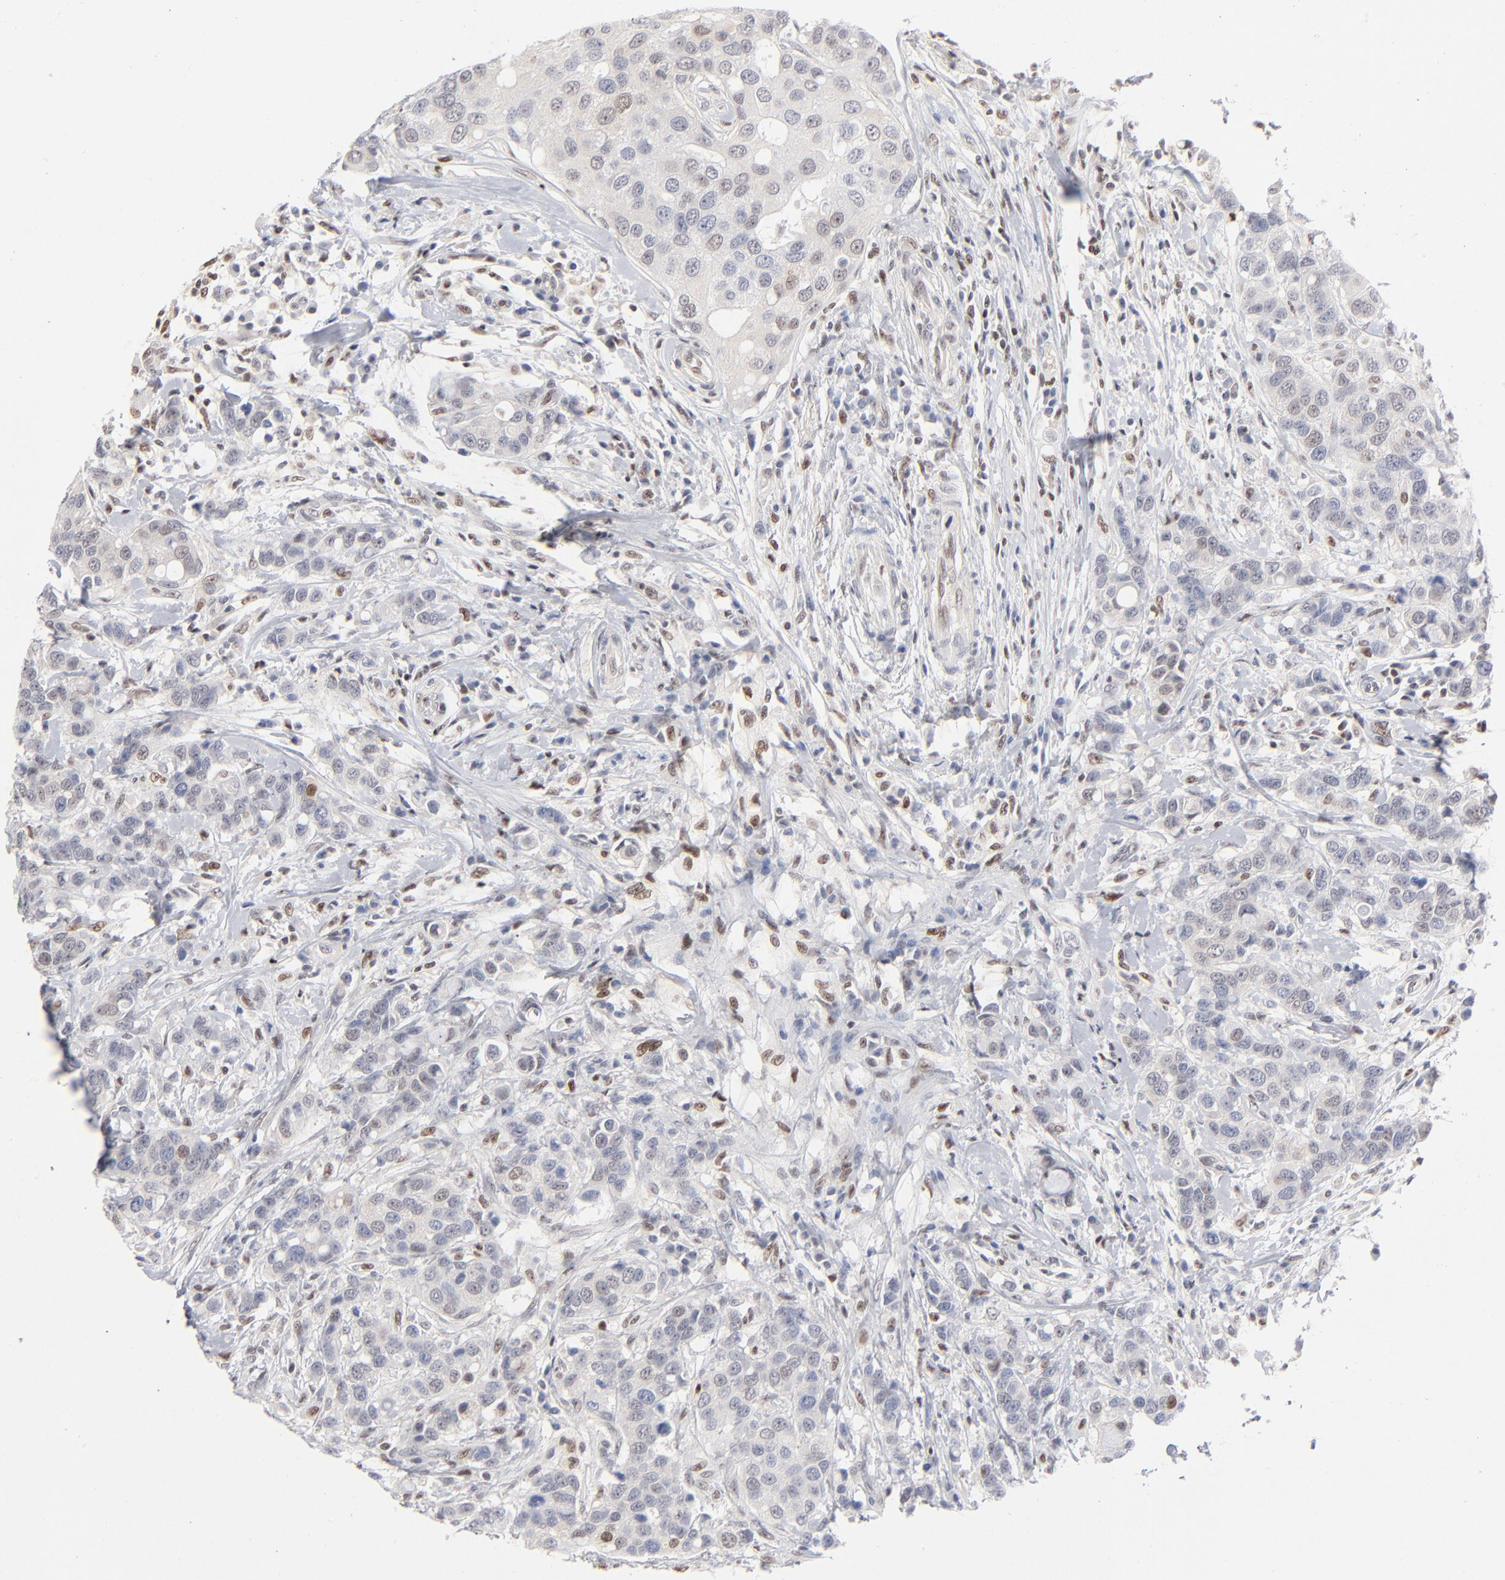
{"staining": {"intensity": "weak", "quantity": "<25%", "location": "nuclear"}, "tissue": "breast cancer", "cell_type": "Tumor cells", "image_type": "cancer", "snomed": [{"axis": "morphology", "description": "Duct carcinoma"}, {"axis": "topography", "description": "Breast"}], "caption": "There is no significant expression in tumor cells of breast cancer.", "gene": "MAX", "patient": {"sex": "female", "age": 27}}